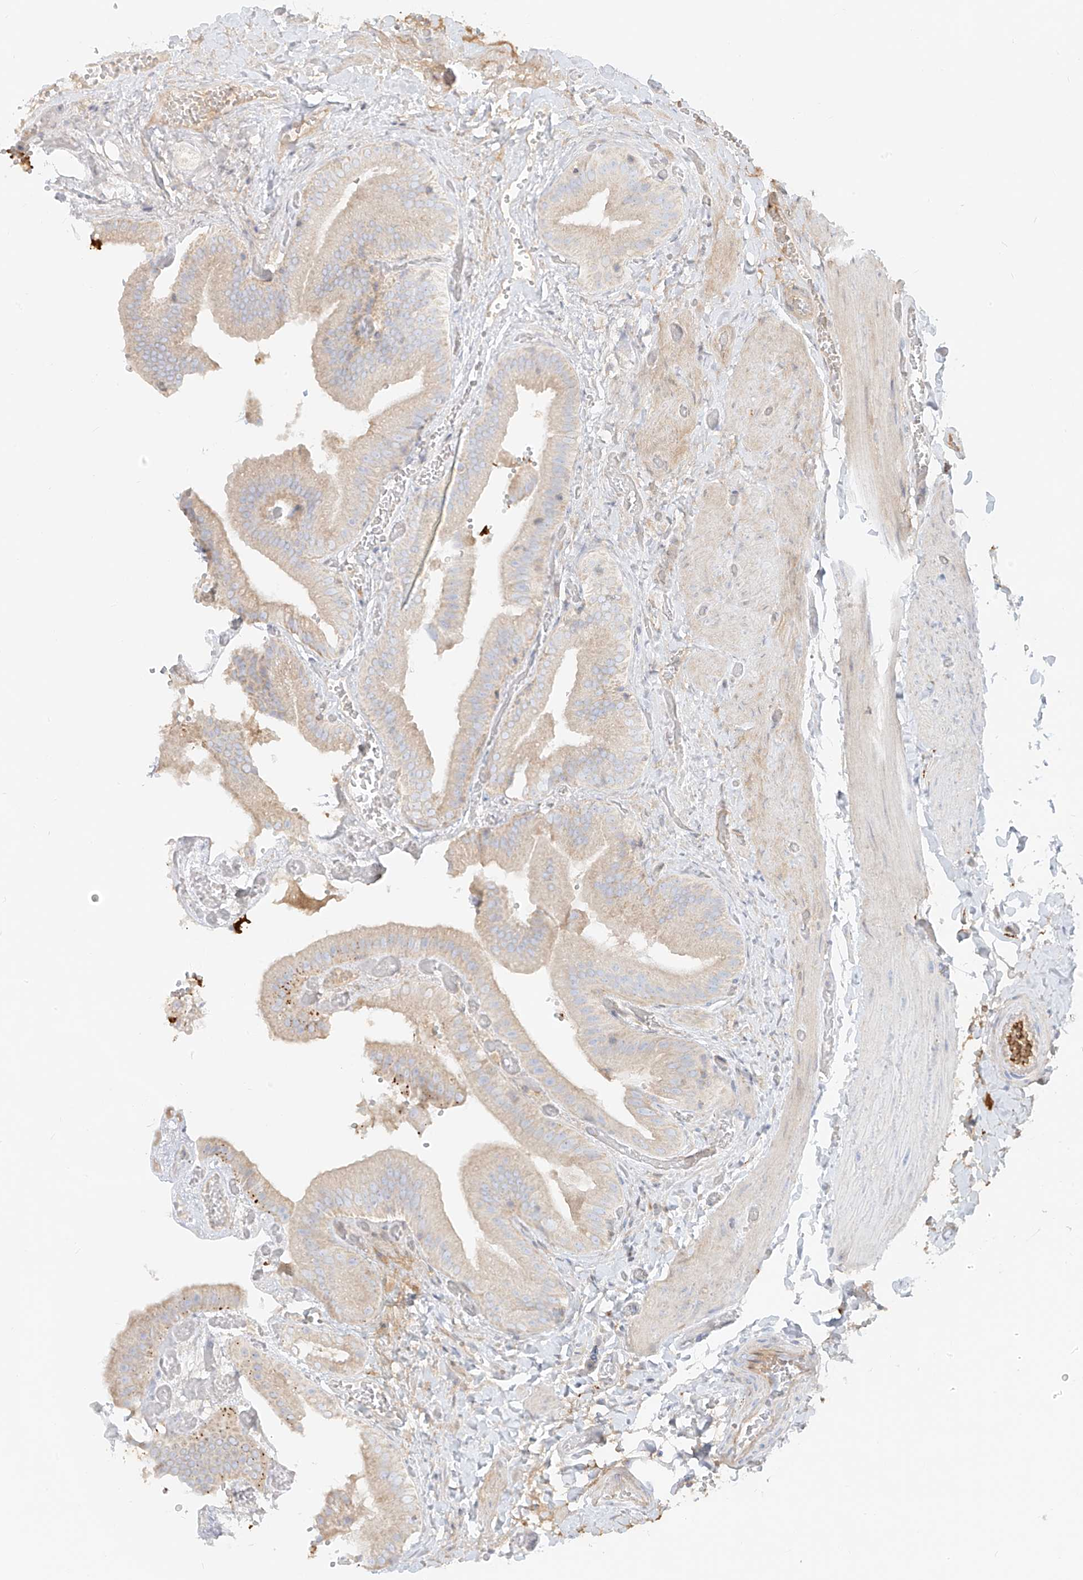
{"staining": {"intensity": "weak", "quantity": "<25%", "location": "cytoplasmic/membranous"}, "tissue": "gallbladder", "cell_type": "Glandular cells", "image_type": "normal", "snomed": [{"axis": "morphology", "description": "Normal tissue, NOS"}, {"axis": "topography", "description": "Gallbladder"}], "caption": "A high-resolution photomicrograph shows IHC staining of normal gallbladder, which exhibits no significant staining in glandular cells.", "gene": "OCSTAMP", "patient": {"sex": "female", "age": 64}}